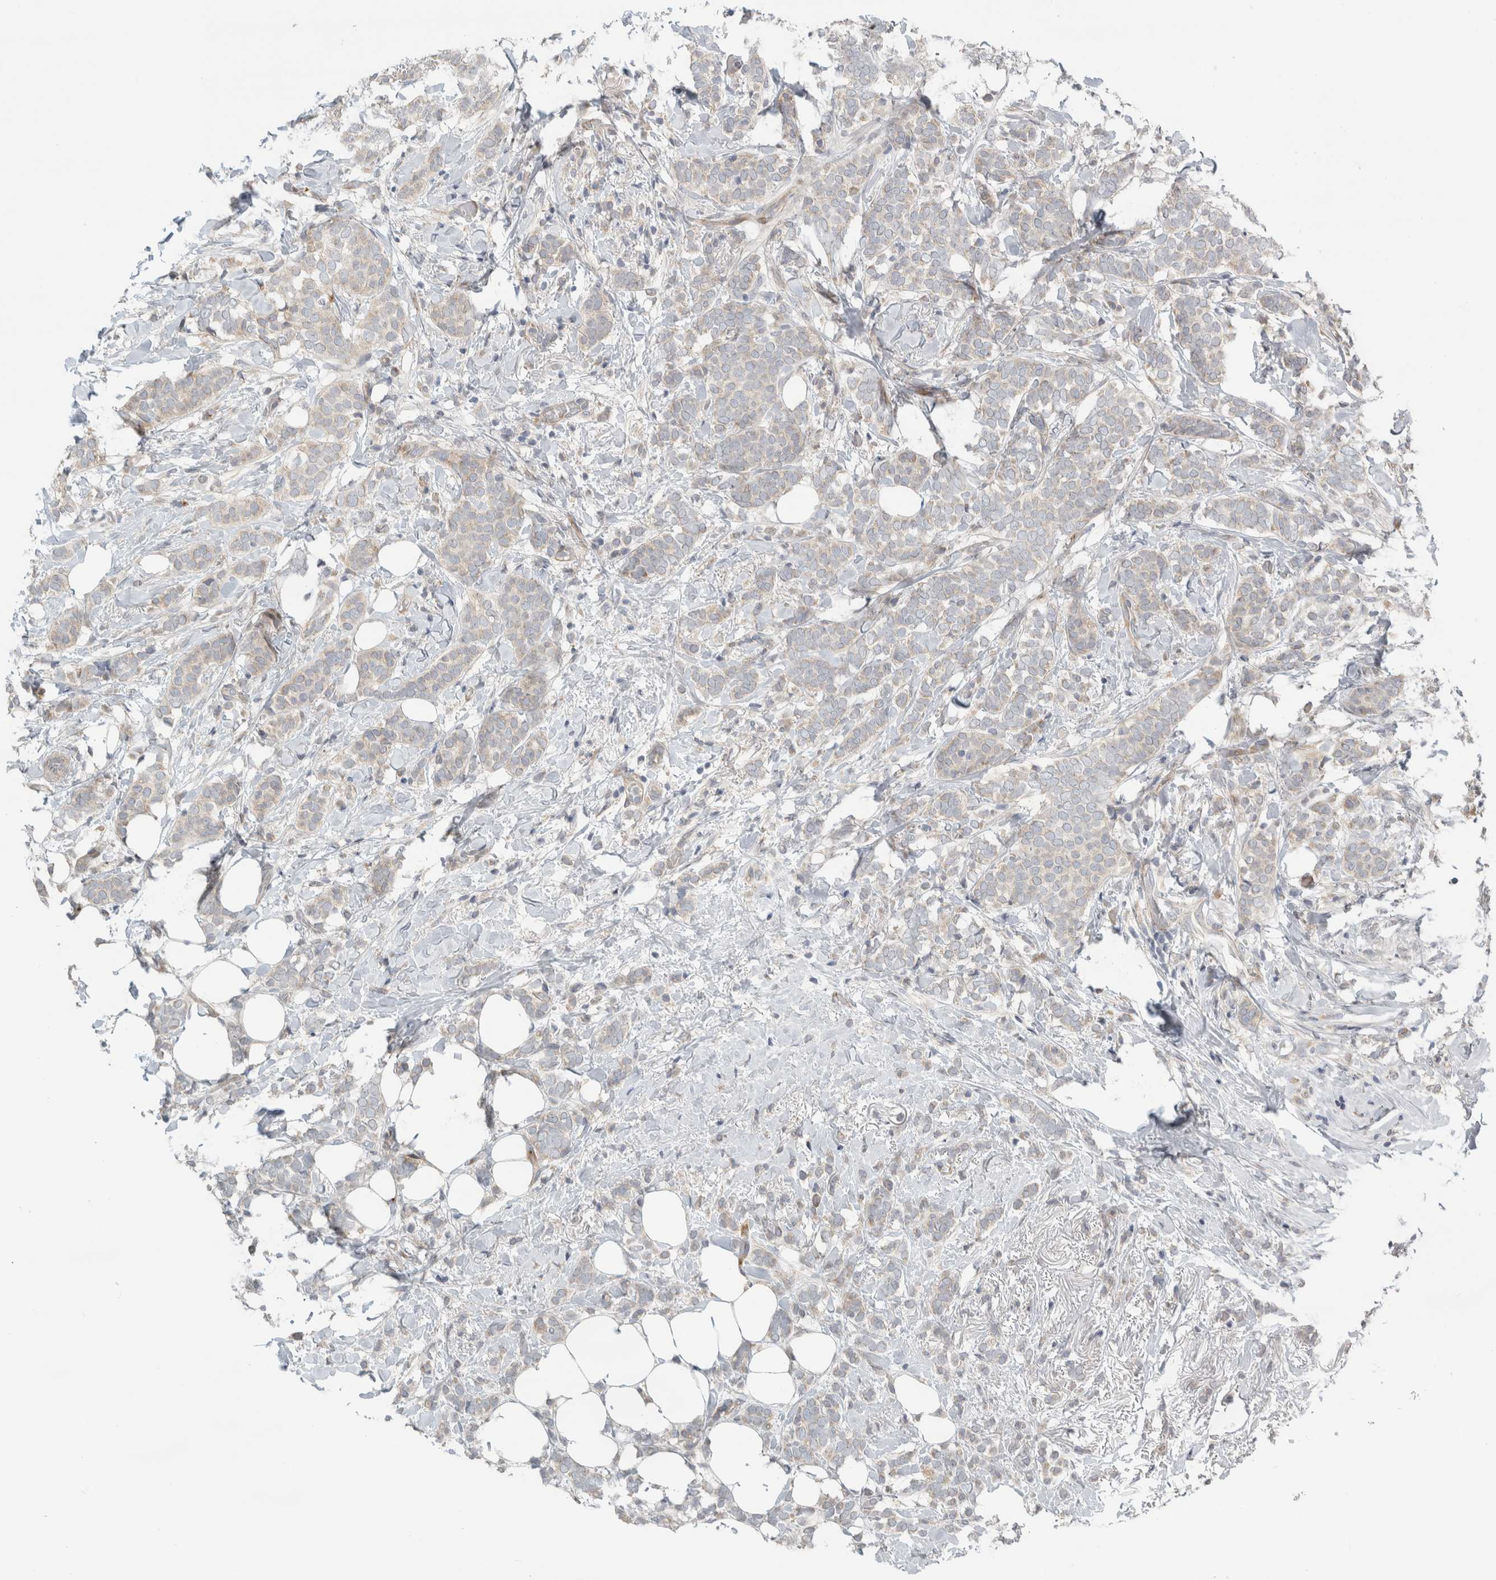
{"staining": {"intensity": "negative", "quantity": "none", "location": "none"}, "tissue": "breast cancer", "cell_type": "Tumor cells", "image_type": "cancer", "snomed": [{"axis": "morphology", "description": "Lobular carcinoma"}, {"axis": "topography", "description": "Breast"}], "caption": "IHC photomicrograph of human breast cancer stained for a protein (brown), which exhibits no positivity in tumor cells.", "gene": "KPNA5", "patient": {"sex": "female", "age": 50}}